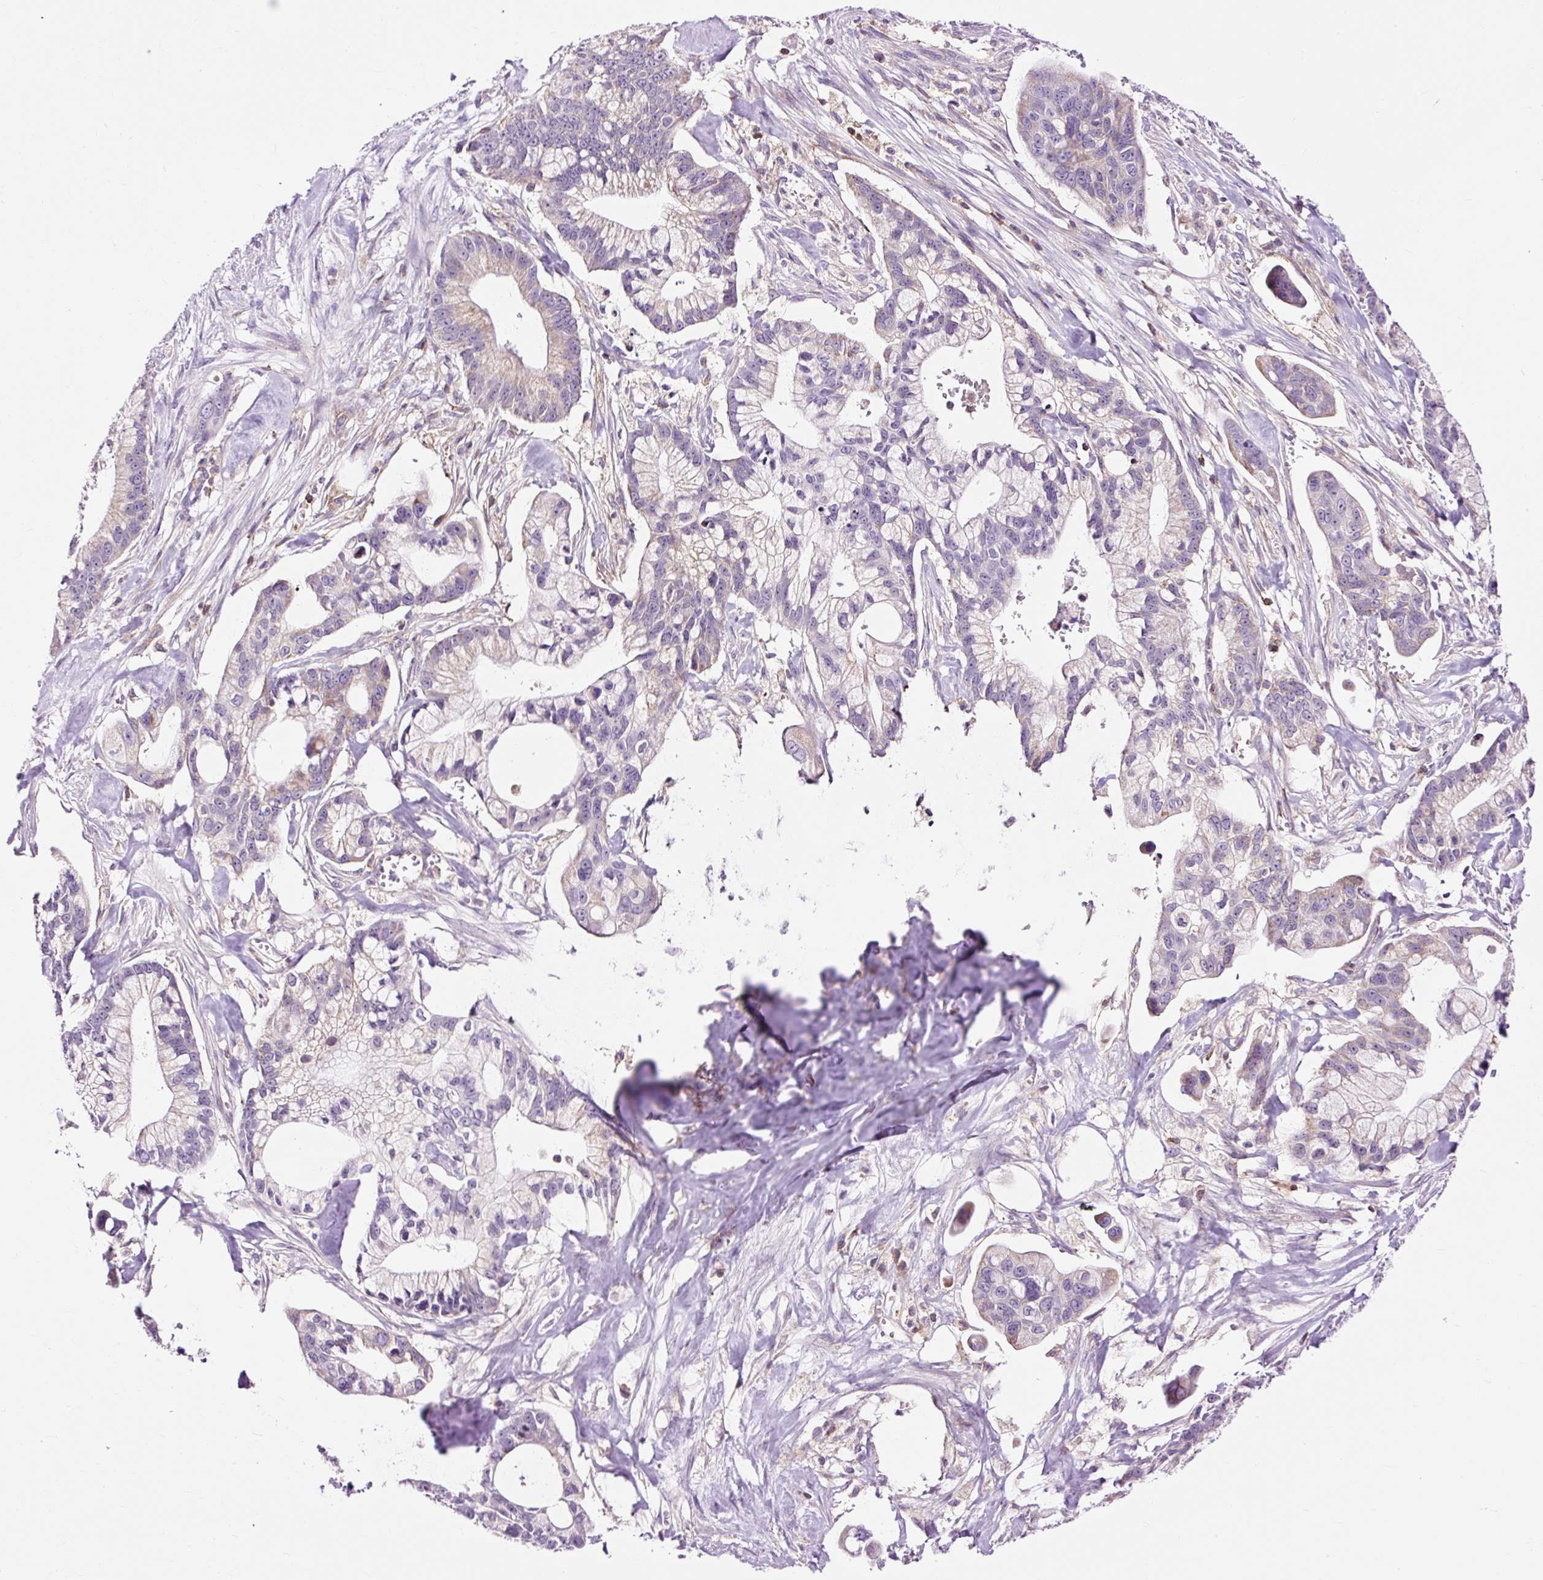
{"staining": {"intensity": "weak", "quantity": "25%-75%", "location": "cytoplasmic/membranous"}, "tissue": "pancreatic cancer", "cell_type": "Tumor cells", "image_type": "cancer", "snomed": [{"axis": "morphology", "description": "Adenocarcinoma, NOS"}, {"axis": "topography", "description": "Pancreas"}], "caption": "Immunohistochemistry staining of adenocarcinoma (pancreatic), which displays low levels of weak cytoplasmic/membranous expression in about 25%-75% of tumor cells indicating weak cytoplasmic/membranous protein expression. The staining was performed using DAB (3,3'-diaminobenzidine) (brown) for protein detection and nuclei were counterstained in hematoxylin (blue).", "gene": "CD83", "patient": {"sex": "male", "age": 68}}